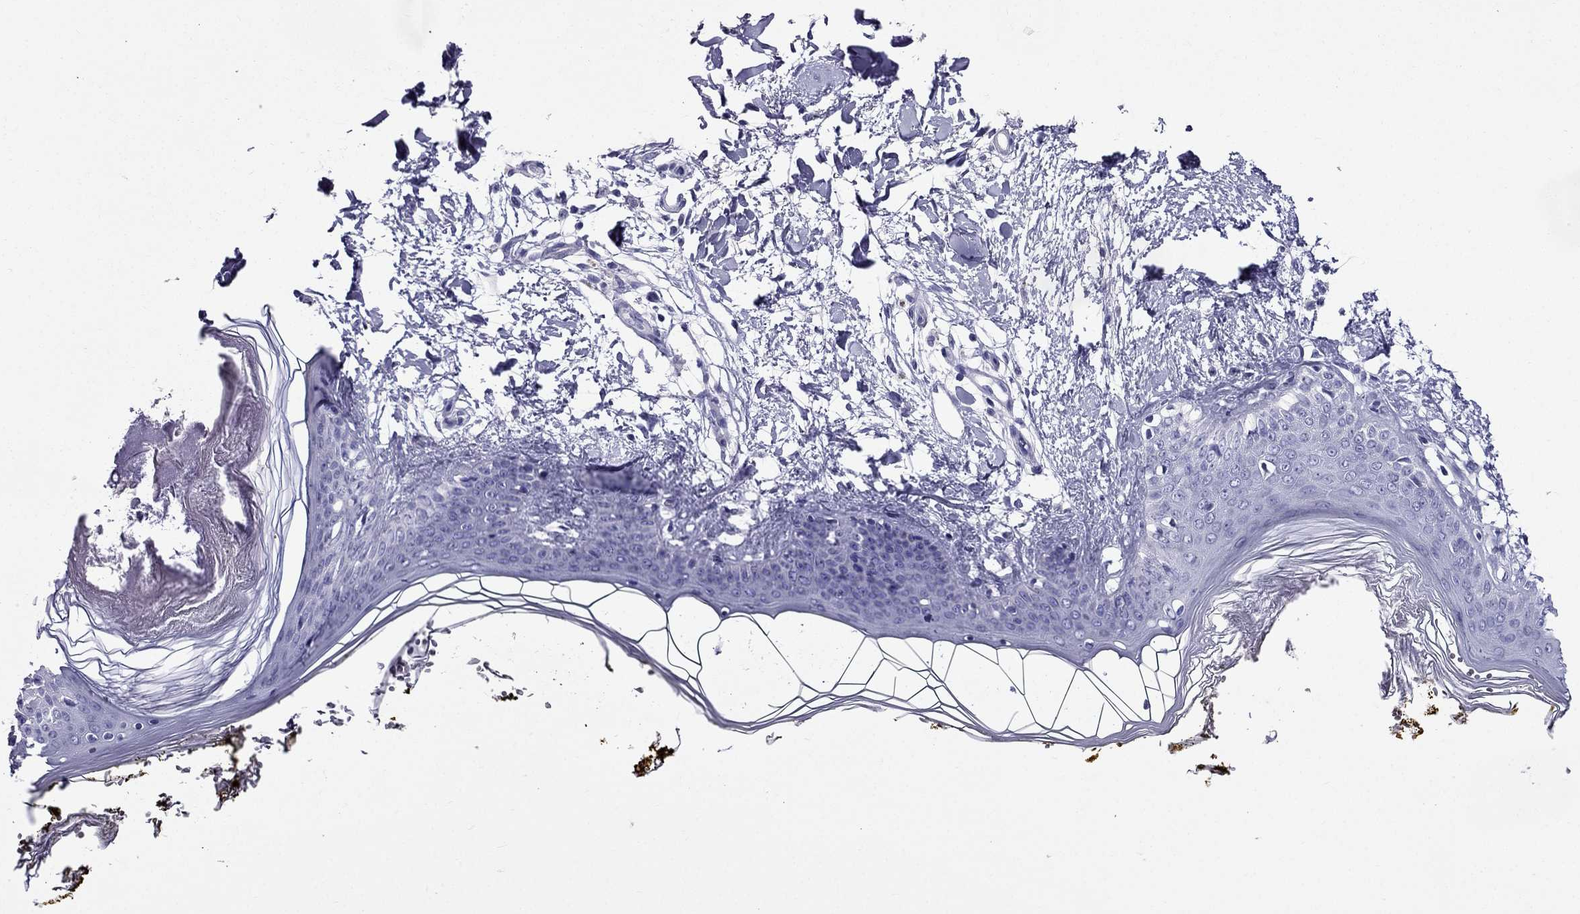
{"staining": {"intensity": "negative", "quantity": "none", "location": "none"}, "tissue": "skin", "cell_type": "Fibroblasts", "image_type": "normal", "snomed": [{"axis": "morphology", "description": "Normal tissue, NOS"}, {"axis": "topography", "description": "Skin"}], "caption": "Human skin stained for a protein using immunohistochemistry demonstrates no staining in fibroblasts.", "gene": "ZNF541", "patient": {"sex": "female", "age": 34}}